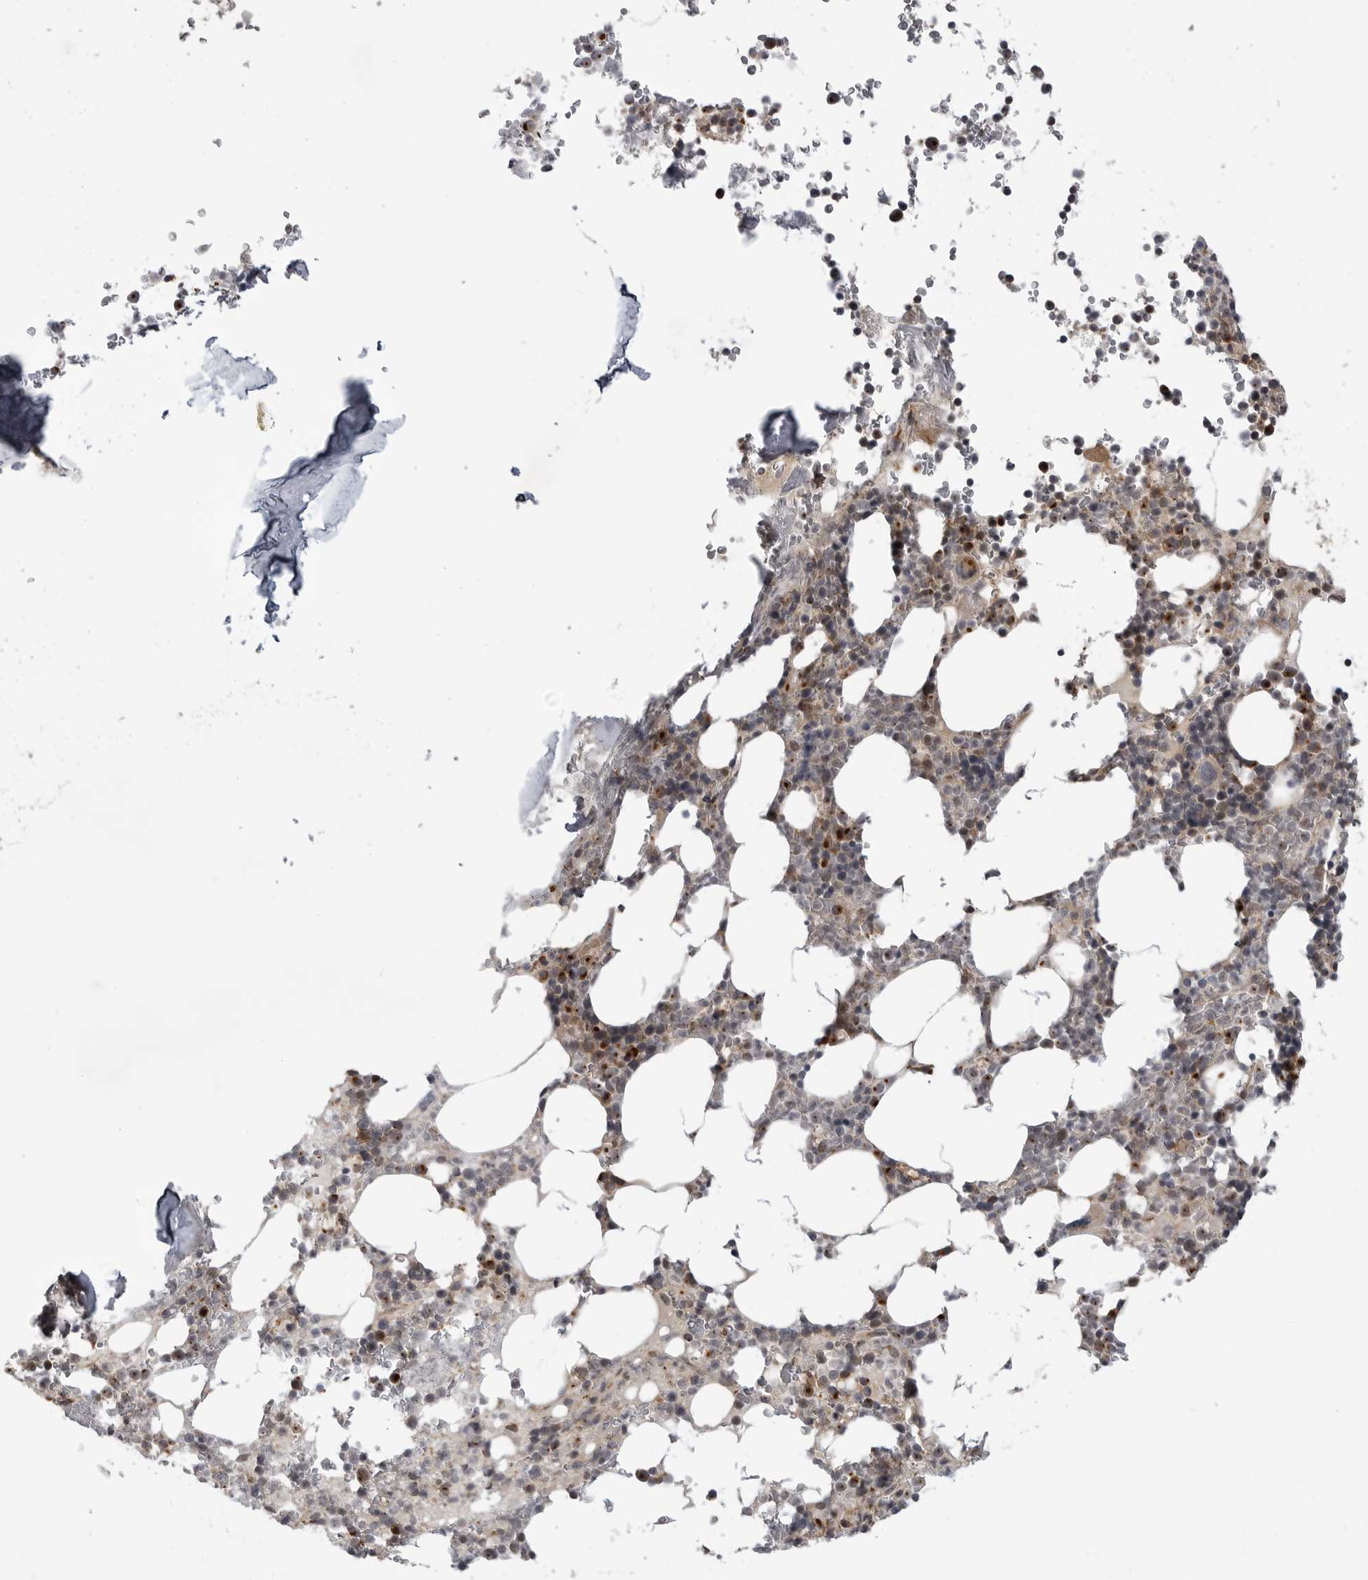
{"staining": {"intensity": "moderate", "quantity": "25%-75%", "location": "cytoplasmic/membranous"}, "tissue": "bone marrow", "cell_type": "Hematopoietic cells", "image_type": "normal", "snomed": [{"axis": "morphology", "description": "Normal tissue, NOS"}, {"axis": "topography", "description": "Bone marrow"}], "caption": "Normal bone marrow was stained to show a protein in brown. There is medium levels of moderate cytoplasmic/membranous expression in about 25%-75% of hematopoietic cells. (IHC, brightfield microscopy, high magnification).", "gene": "LRRC45", "patient": {"sex": "male", "age": 58}}